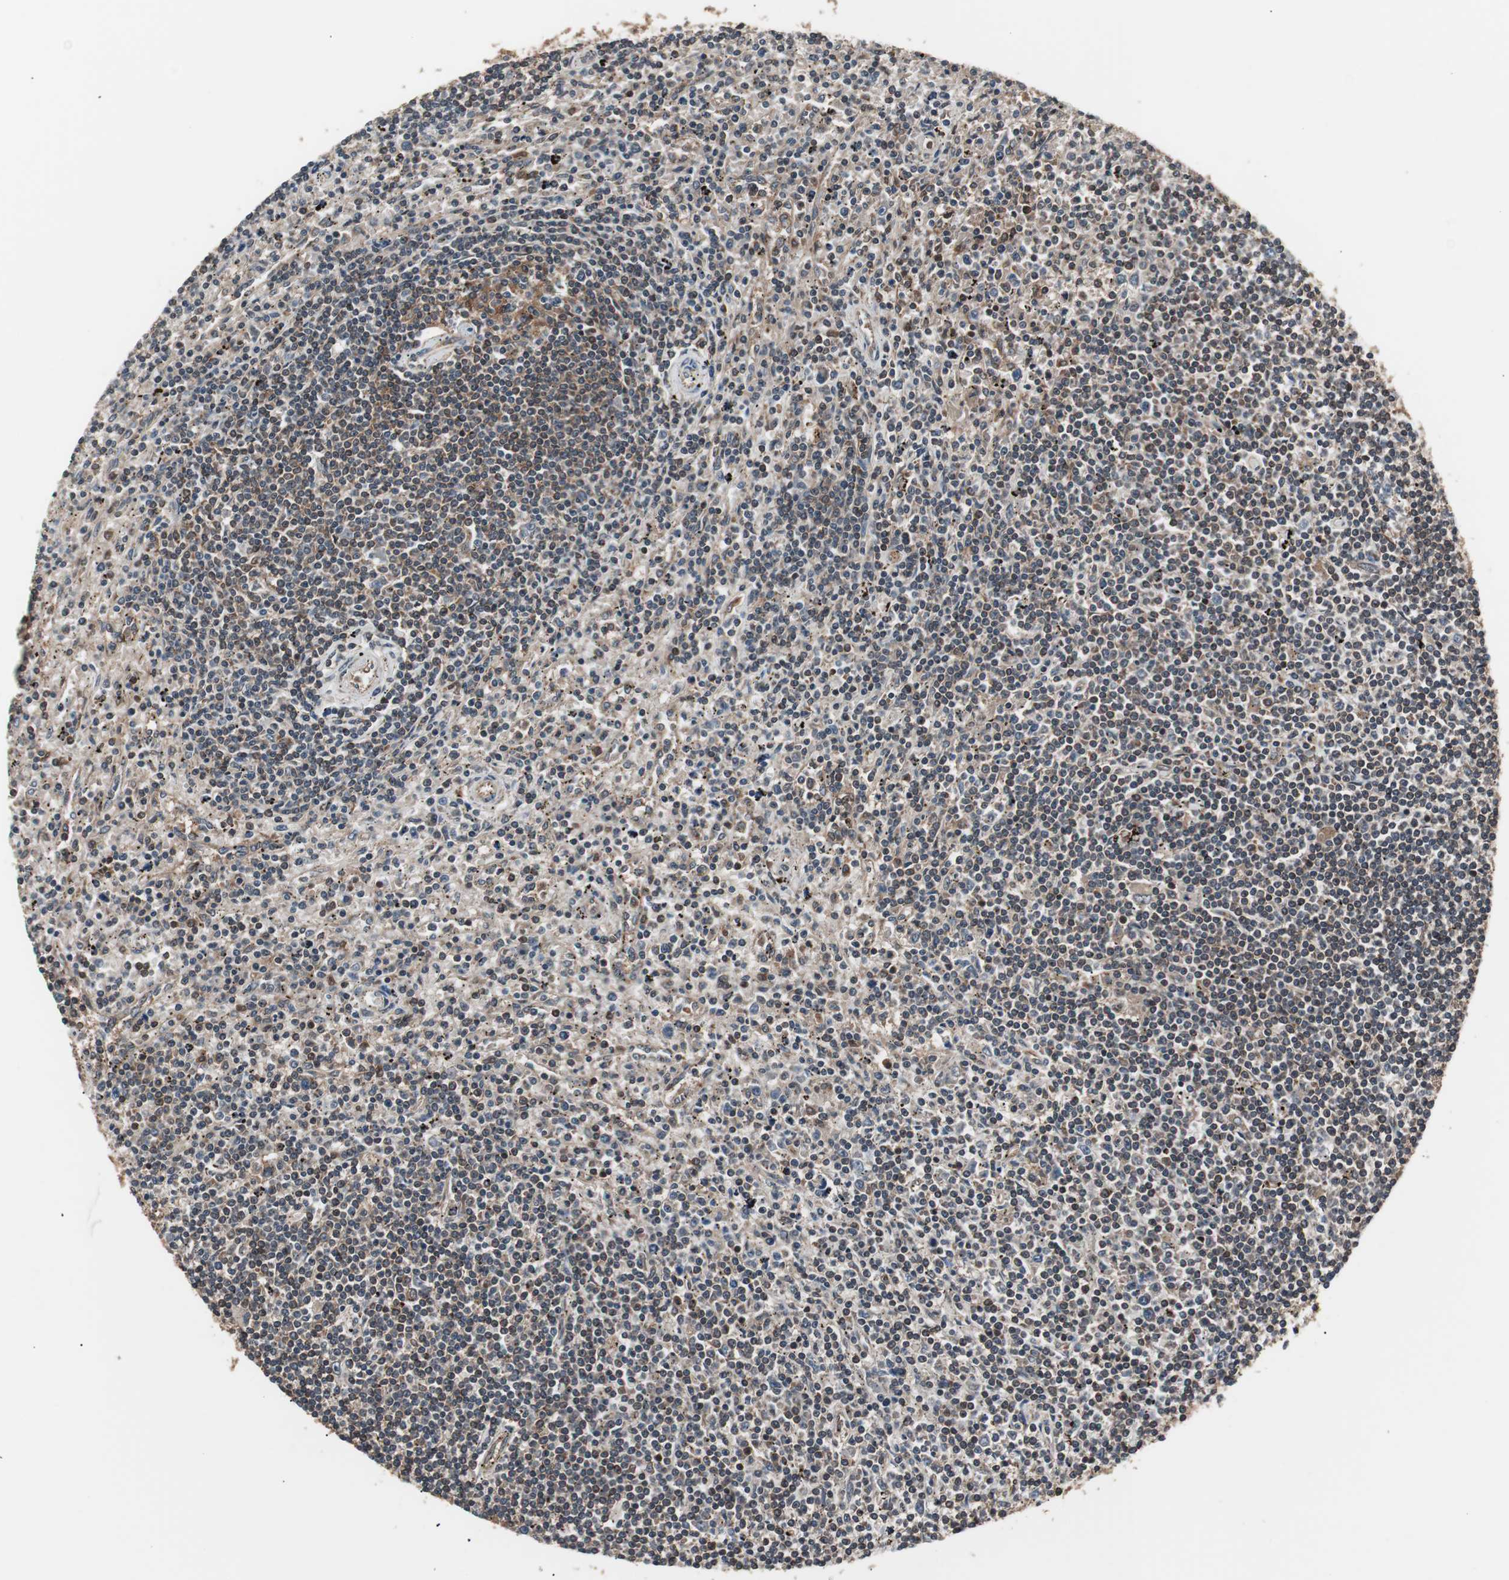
{"staining": {"intensity": "weak", "quantity": "<25%", "location": "cytoplasmic/membranous"}, "tissue": "lymphoma", "cell_type": "Tumor cells", "image_type": "cancer", "snomed": [{"axis": "morphology", "description": "Malignant lymphoma, non-Hodgkin's type, Low grade"}, {"axis": "topography", "description": "Spleen"}], "caption": "The image reveals no significant staining in tumor cells of low-grade malignant lymphoma, non-Hodgkin's type.", "gene": "CAPNS1", "patient": {"sex": "male", "age": 76}}